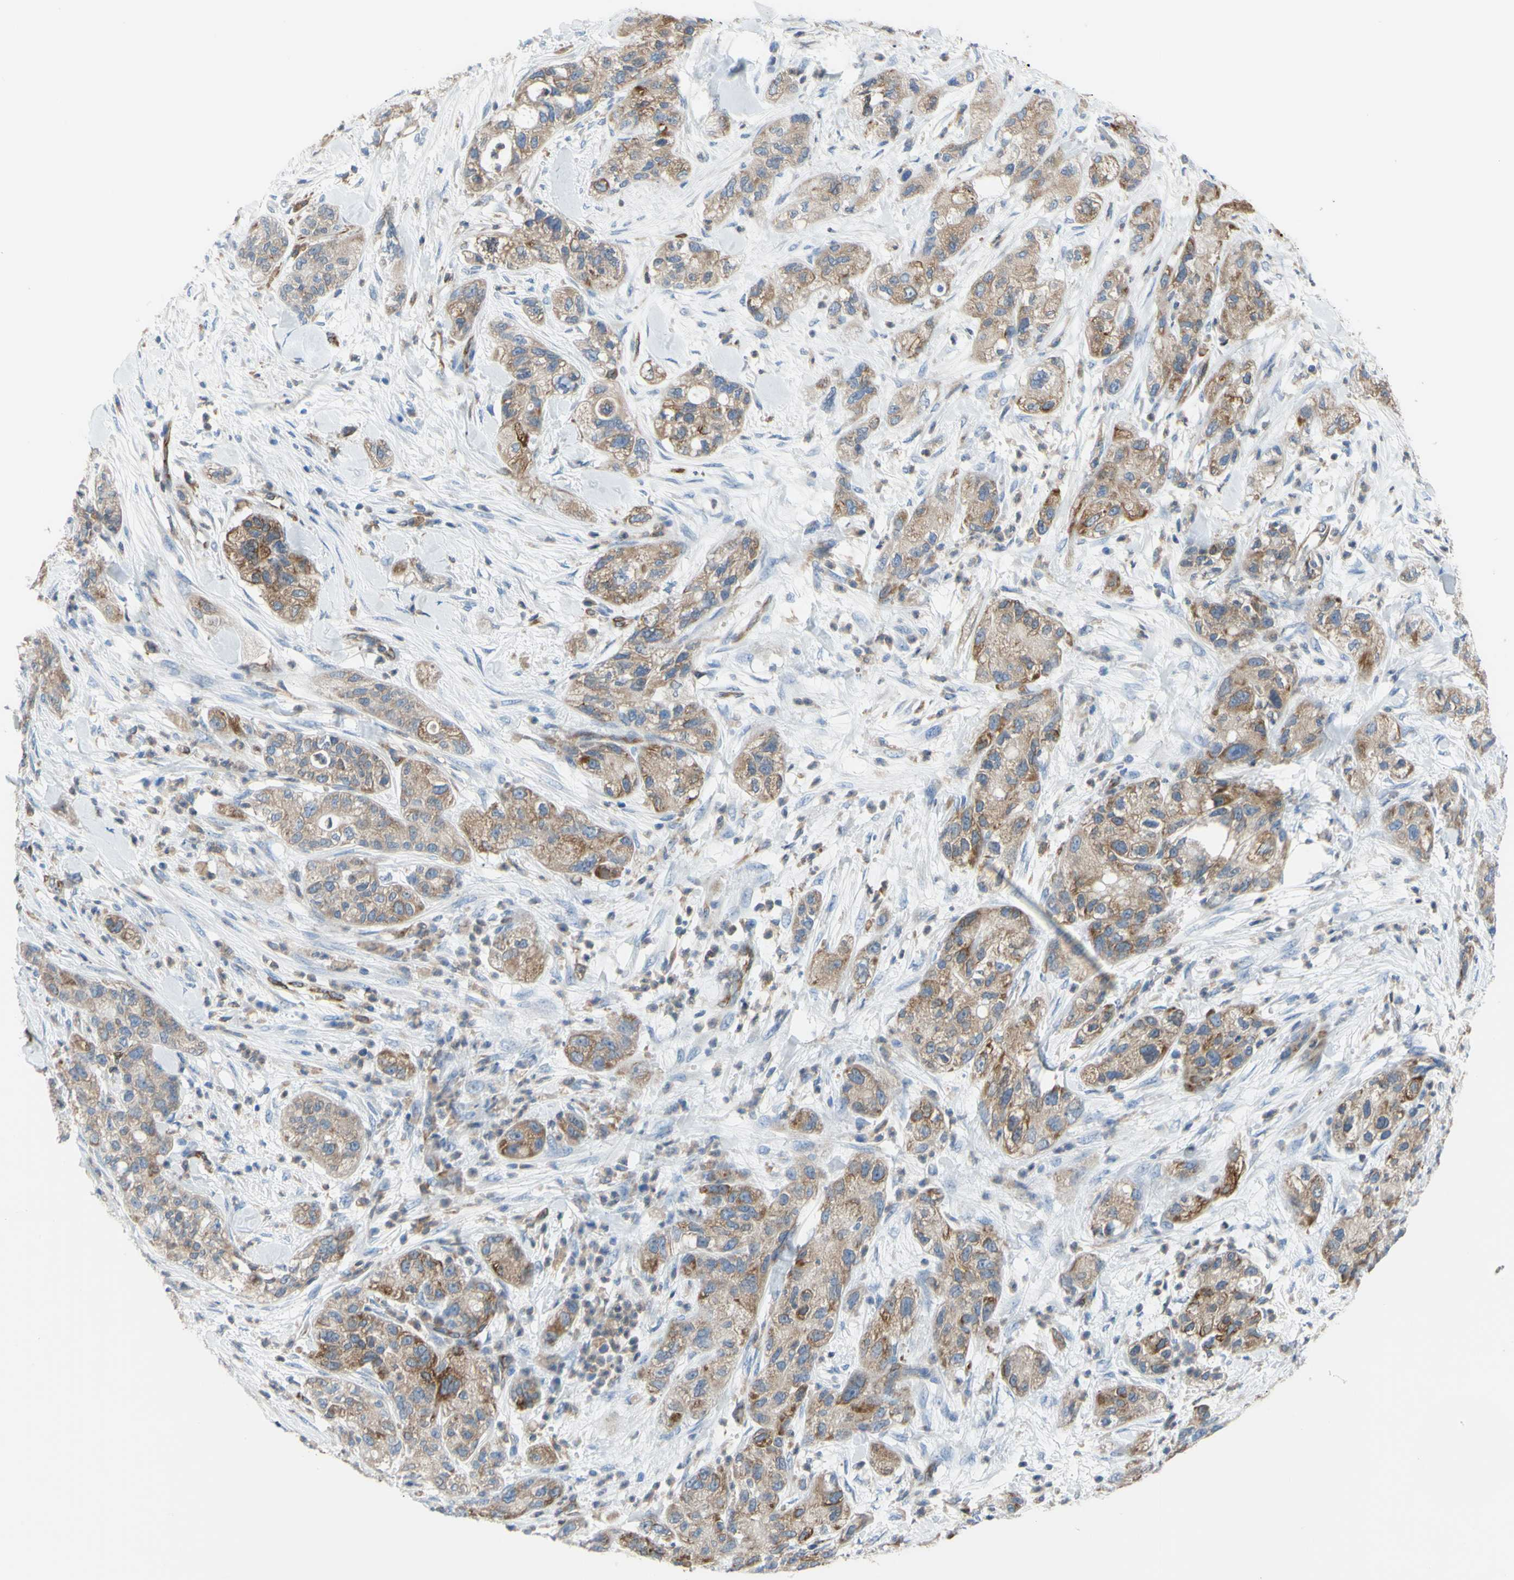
{"staining": {"intensity": "moderate", "quantity": ">75%", "location": "cytoplasmic/membranous"}, "tissue": "pancreatic cancer", "cell_type": "Tumor cells", "image_type": "cancer", "snomed": [{"axis": "morphology", "description": "Adenocarcinoma, NOS"}, {"axis": "topography", "description": "Pancreas"}], "caption": "Tumor cells show moderate cytoplasmic/membranous staining in about >75% of cells in adenocarcinoma (pancreatic).", "gene": "MGST2", "patient": {"sex": "female", "age": 78}}